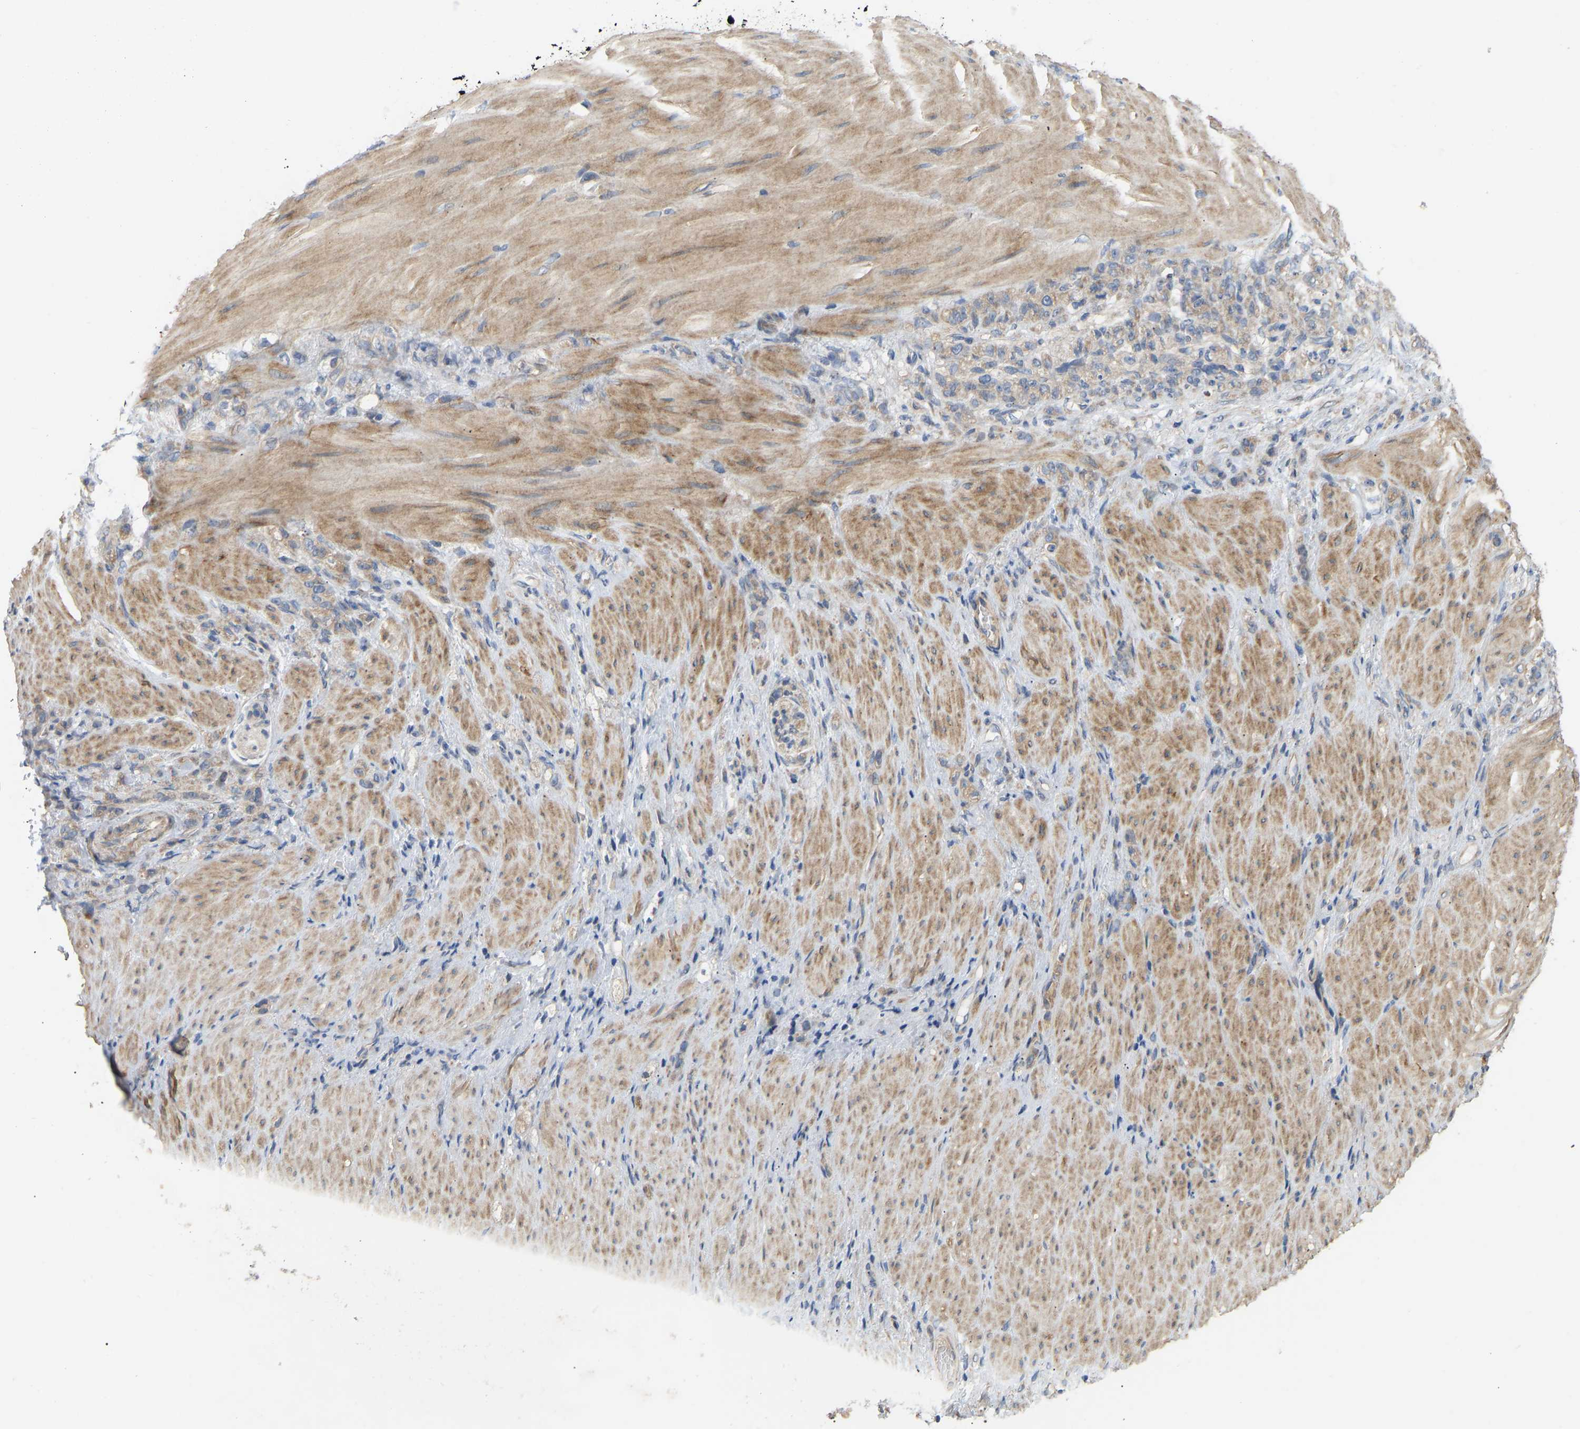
{"staining": {"intensity": "weak", "quantity": "25%-75%", "location": "cytoplasmic/membranous"}, "tissue": "stomach cancer", "cell_type": "Tumor cells", "image_type": "cancer", "snomed": [{"axis": "morphology", "description": "Normal tissue, NOS"}, {"axis": "morphology", "description": "Adenocarcinoma, NOS"}, {"axis": "topography", "description": "Stomach"}], "caption": "Brown immunohistochemical staining in human stomach cancer reveals weak cytoplasmic/membranous positivity in approximately 25%-75% of tumor cells. The protein of interest is shown in brown color, while the nuclei are stained blue.", "gene": "HACD2", "patient": {"sex": "male", "age": 82}}